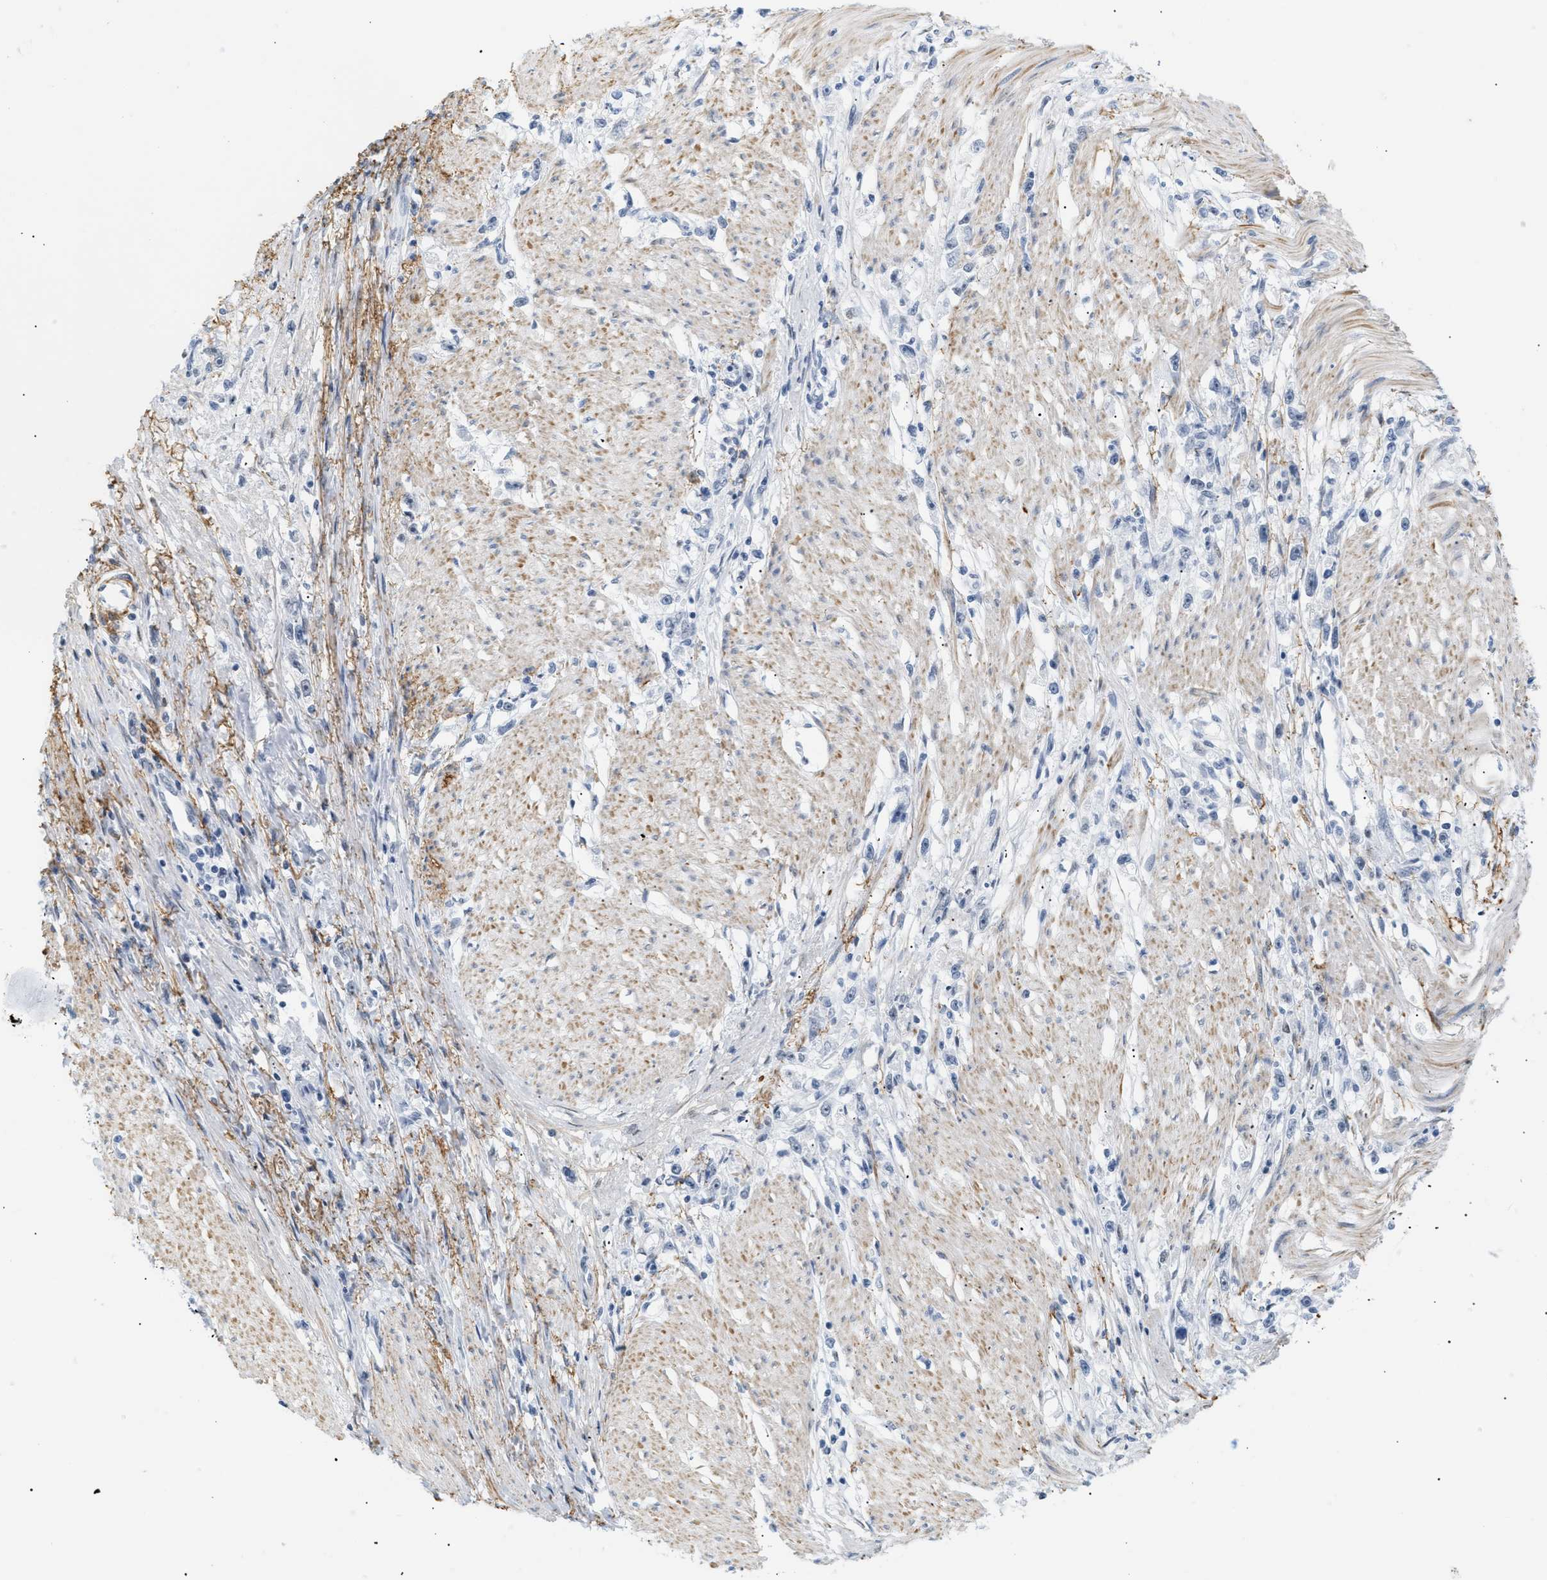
{"staining": {"intensity": "negative", "quantity": "none", "location": "none"}, "tissue": "stomach cancer", "cell_type": "Tumor cells", "image_type": "cancer", "snomed": [{"axis": "morphology", "description": "Adenocarcinoma, NOS"}, {"axis": "topography", "description": "Stomach"}], "caption": "Stomach cancer stained for a protein using IHC demonstrates no staining tumor cells.", "gene": "ELN", "patient": {"sex": "female", "age": 59}}